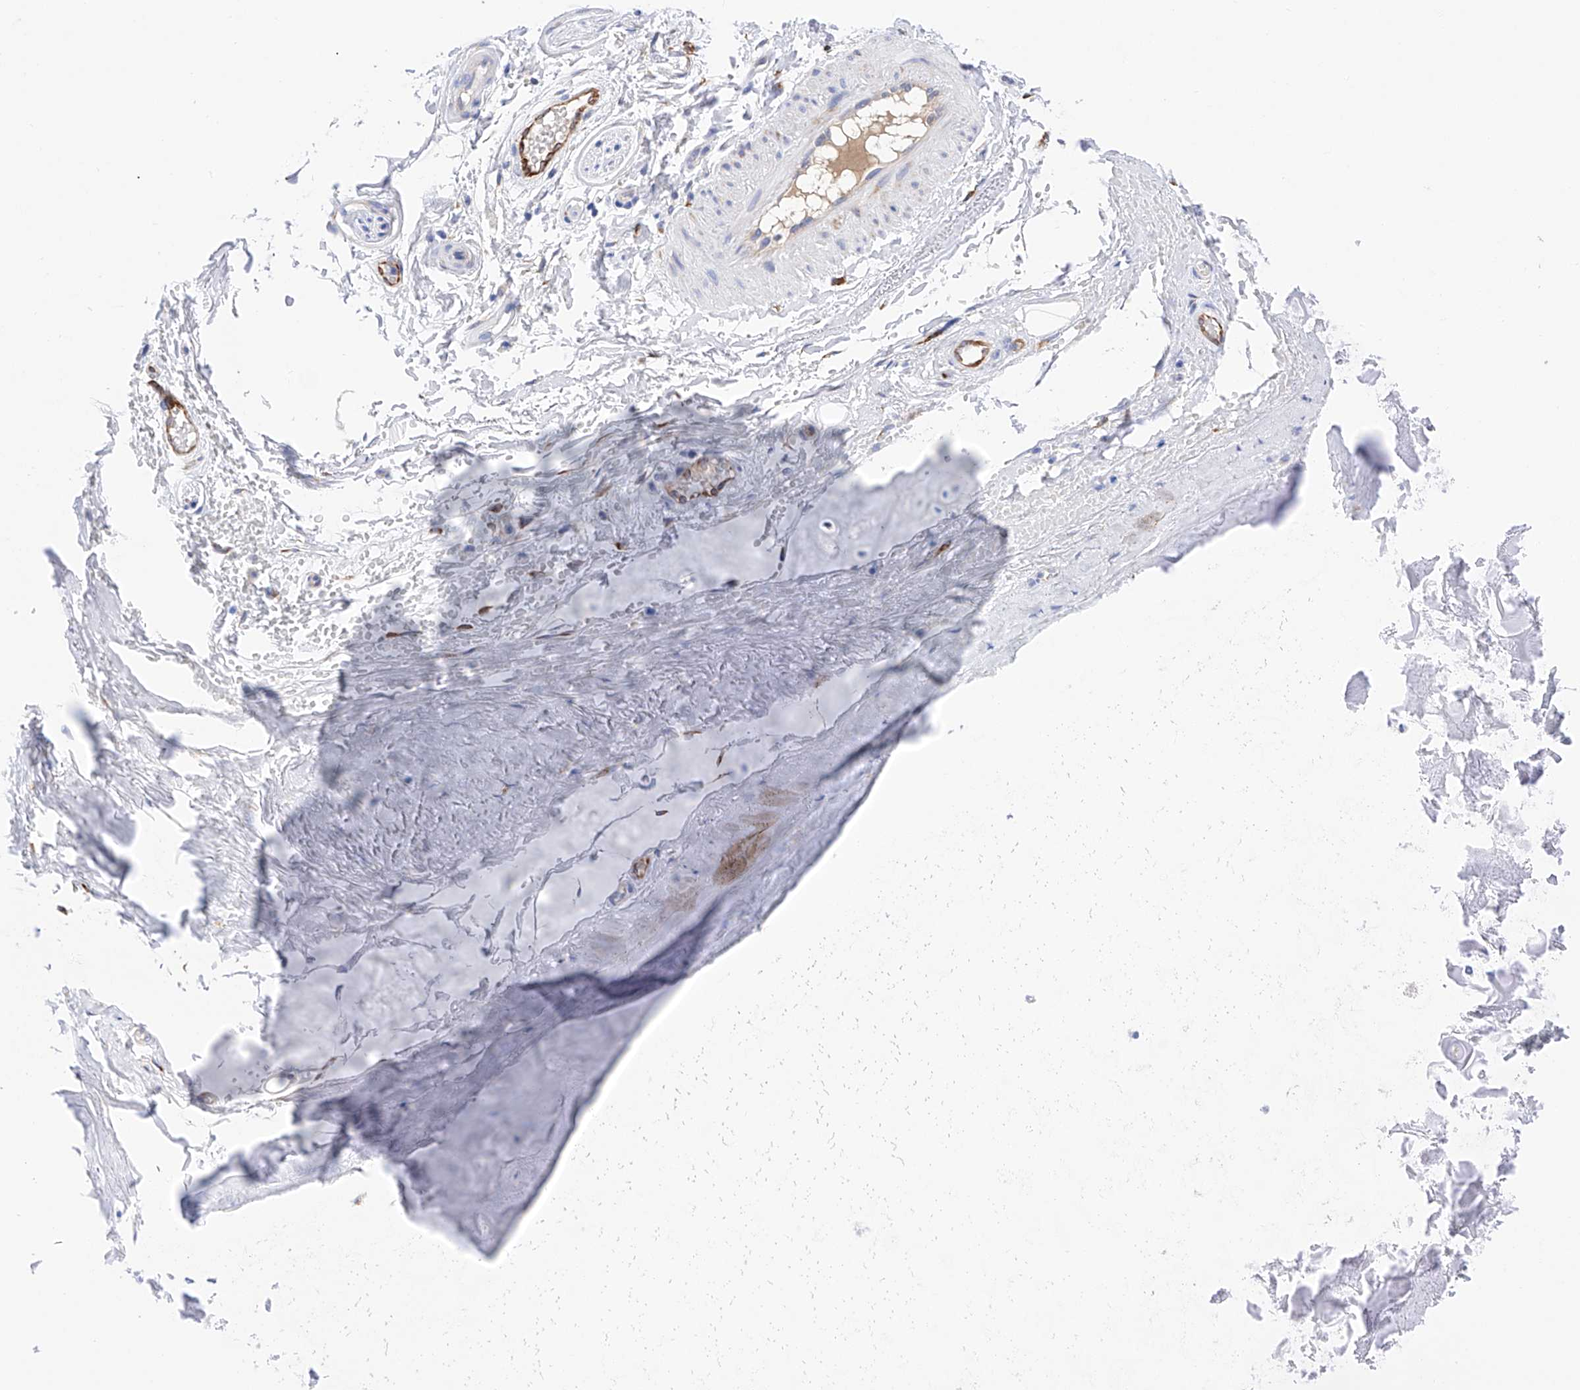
{"staining": {"intensity": "negative", "quantity": "none", "location": "none"}, "tissue": "adipose tissue", "cell_type": "Adipocytes", "image_type": "normal", "snomed": [{"axis": "morphology", "description": "Normal tissue, NOS"}, {"axis": "morphology", "description": "Basal cell carcinoma"}, {"axis": "topography", "description": "Skin"}], "caption": "A photomicrograph of human adipose tissue is negative for staining in adipocytes.", "gene": "PDIA5", "patient": {"sex": "female", "age": 89}}